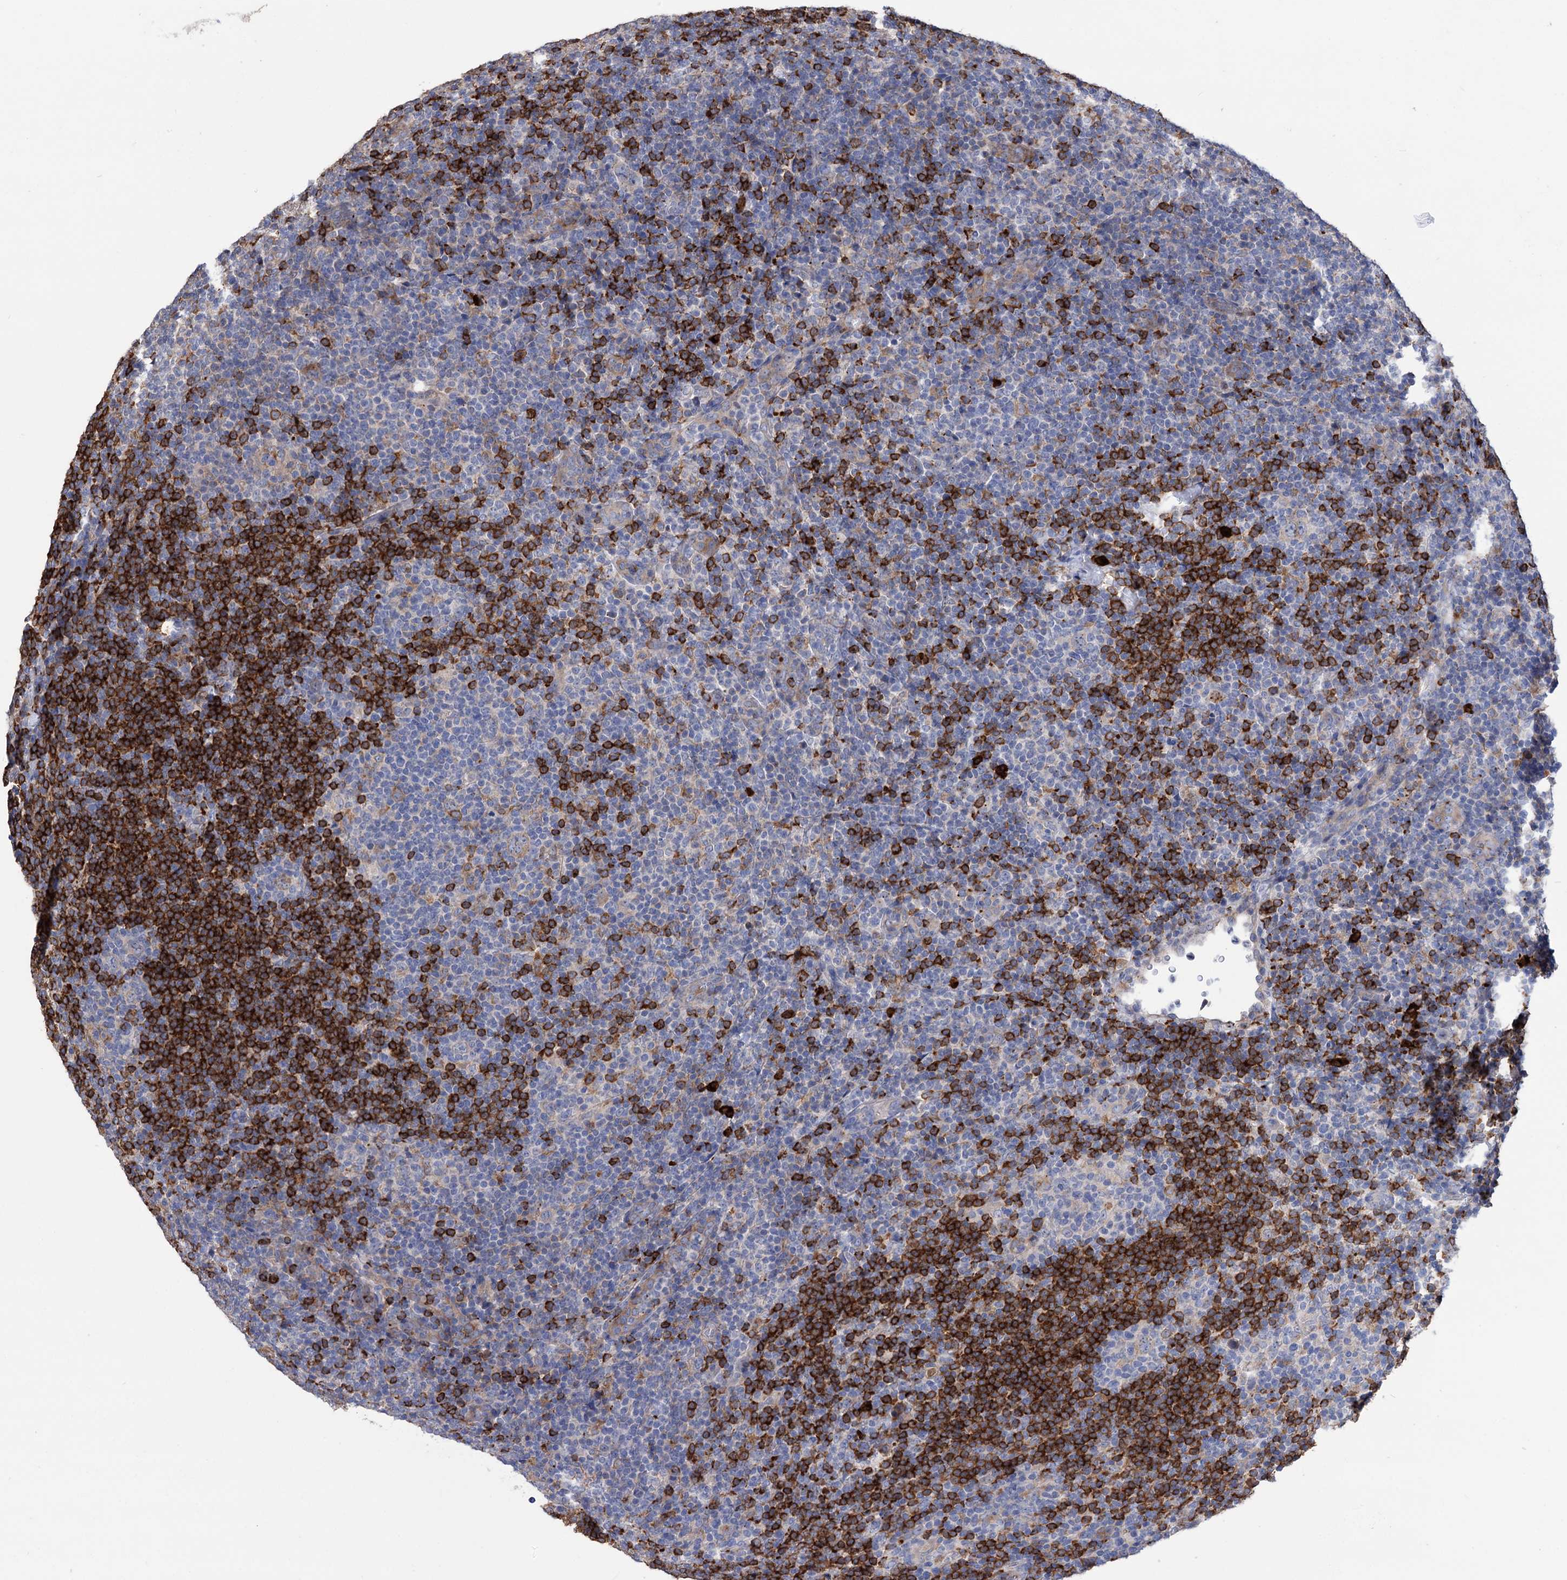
{"staining": {"intensity": "weak", "quantity": ">75%", "location": "cytoplasmic/membranous"}, "tissue": "lymphoma", "cell_type": "Tumor cells", "image_type": "cancer", "snomed": [{"axis": "morphology", "description": "Hodgkin's disease, NOS"}, {"axis": "topography", "description": "Lymph node"}], "caption": "IHC of human Hodgkin's disease demonstrates low levels of weak cytoplasmic/membranous staining in about >75% of tumor cells.", "gene": "BBS4", "patient": {"sex": "female", "age": 57}}